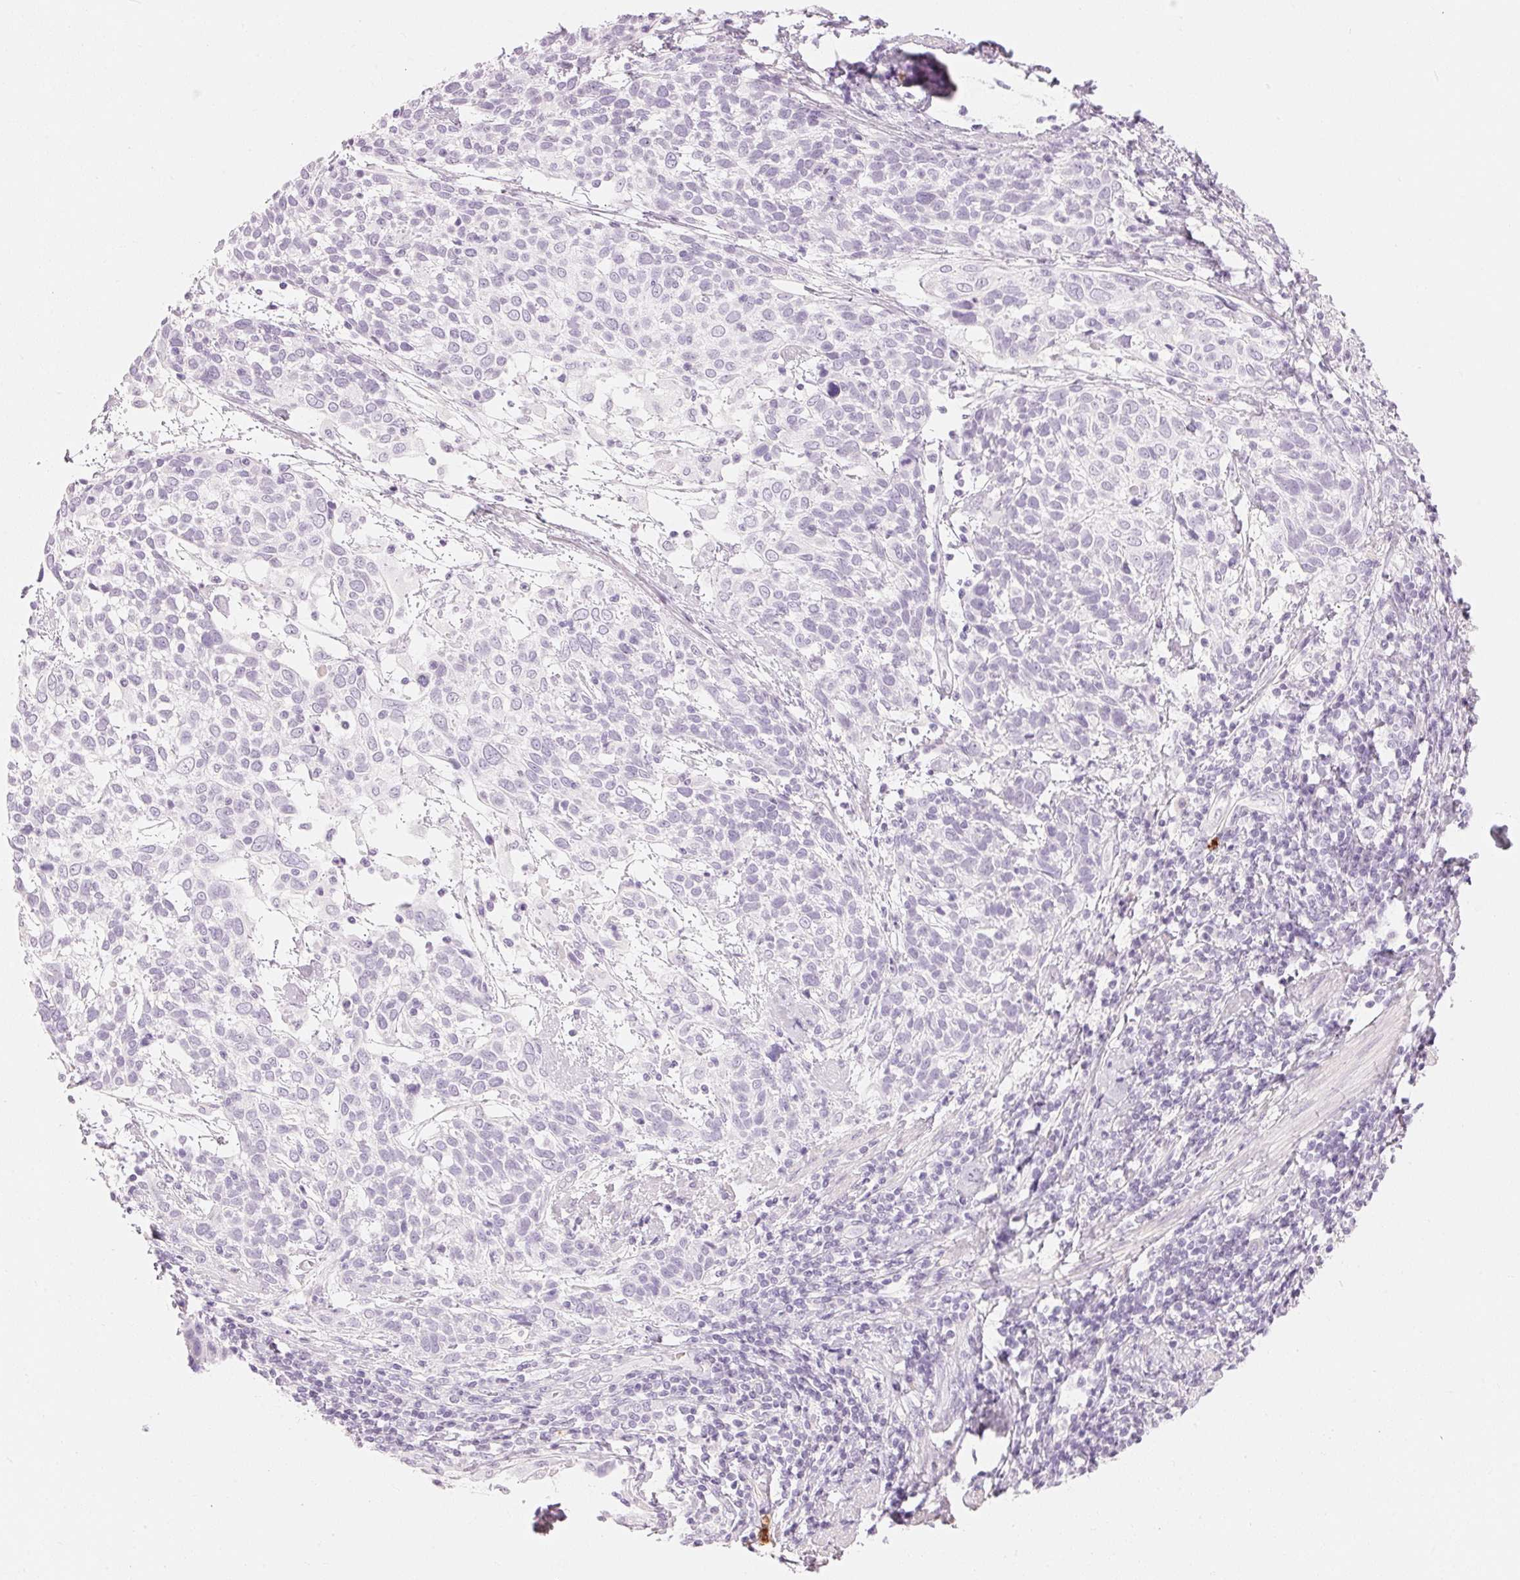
{"staining": {"intensity": "negative", "quantity": "none", "location": "none"}, "tissue": "cervical cancer", "cell_type": "Tumor cells", "image_type": "cancer", "snomed": [{"axis": "morphology", "description": "Squamous cell carcinoma, NOS"}, {"axis": "topography", "description": "Cervix"}], "caption": "A micrograph of human cervical squamous cell carcinoma is negative for staining in tumor cells.", "gene": "KLK7", "patient": {"sex": "female", "age": 61}}